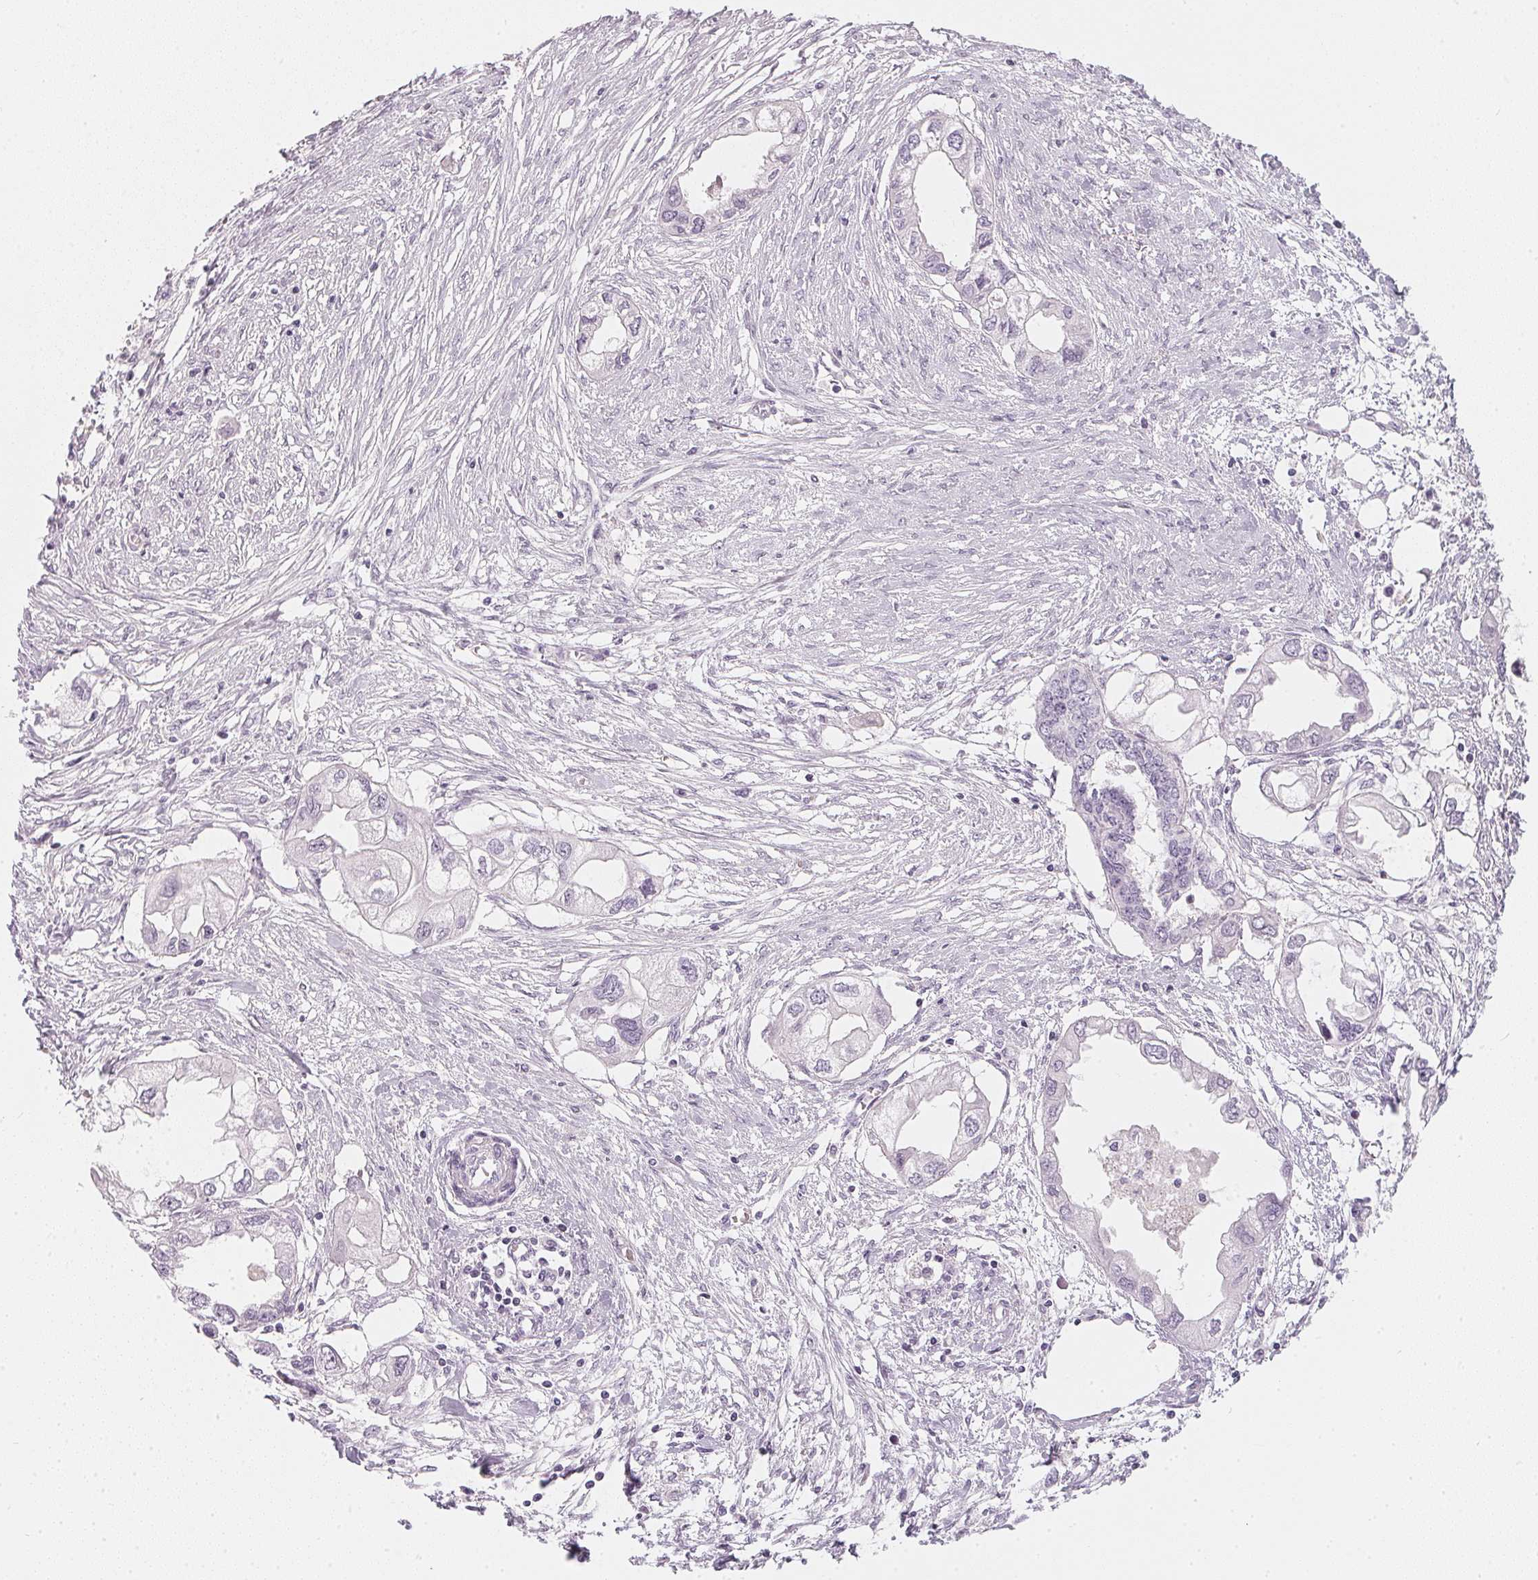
{"staining": {"intensity": "negative", "quantity": "none", "location": "none"}, "tissue": "endometrial cancer", "cell_type": "Tumor cells", "image_type": "cancer", "snomed": [{"axis": "morphology", "description": "Adenocarcinoma, NOS"}, {"axis": "morphology", "description": "Adenocarcinoma, metastatic, NOS"}, {"axis": "topography", "description": "Adipose tissue"}, {"axis": "topography", "description": "Endometrium"}], "caption": "A high-resolution micrograph shows IHC staining of endometrial cancer, which displays no significant expression in tumor cells. (Brightfield microscopy of DAB immunohistochemistry (IHC) at high magnification).", "gene": "CHST4", "patient": {"sex": "female", "age": 67}}